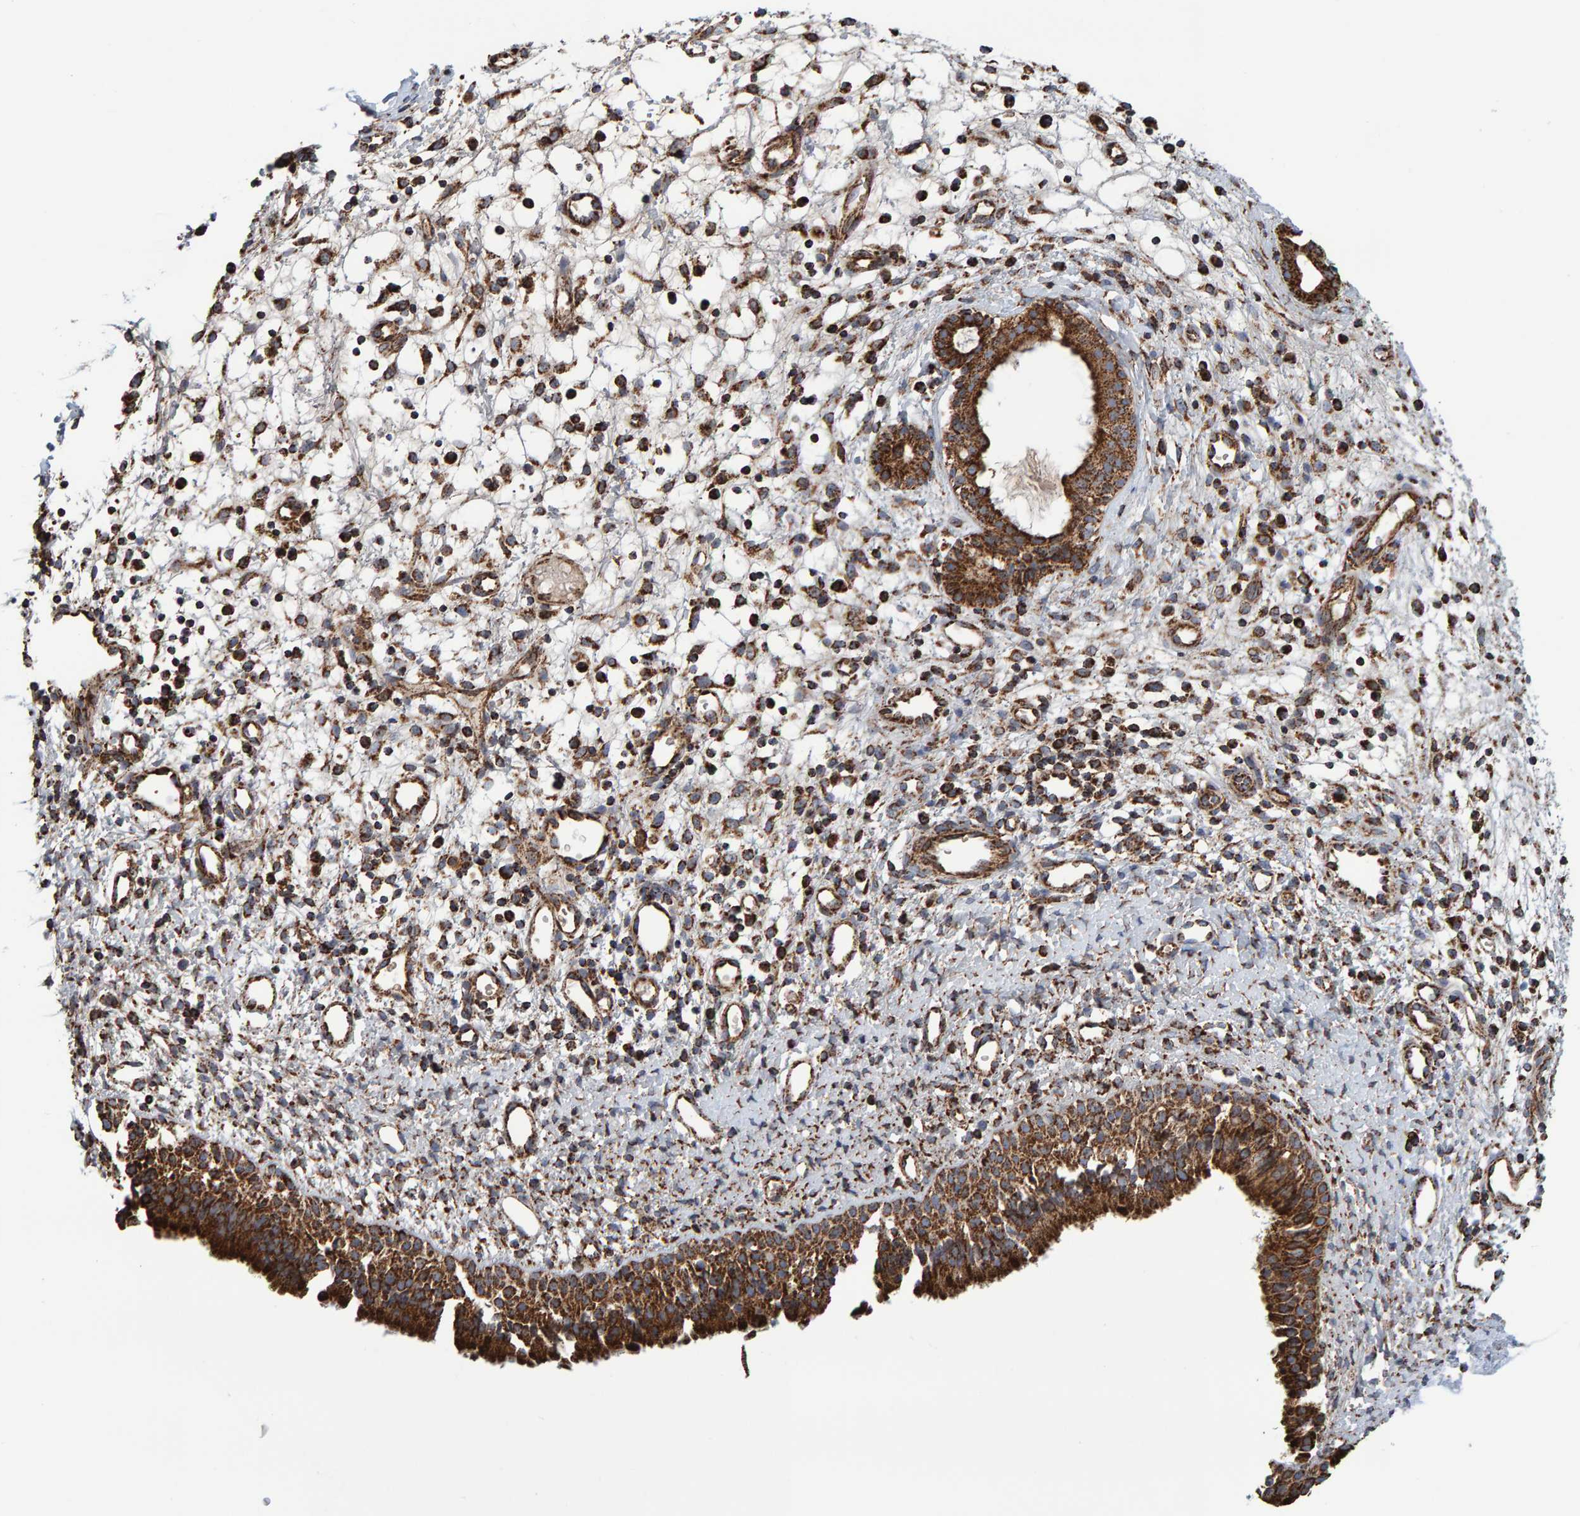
{"staining": {"intensity": "strong", "quantity": ">75%", "location": "cytoplasmic/membranous"}, "tissue": "nasopharynx", "cell_type": "Respiratory epithelial cells", "image_type": "normal", "snomed": [{"axis": "morphology", "description": "Normal tissue, NOS"}, {"axis": "topography", "description": "Nasopharynx"}], "caption": "Respiratory epithelial cells demonstrate high levels of strong cytoplasmic/membranous staining in approximately >75% of cells in benign human nasopharynx. Using DAB (brown) and hematoxylin (blue) stains, captured at high magnification using brightfield microscopy.", "gene": "MRPL45", "patient": {"sex": "male", "age": 22}}